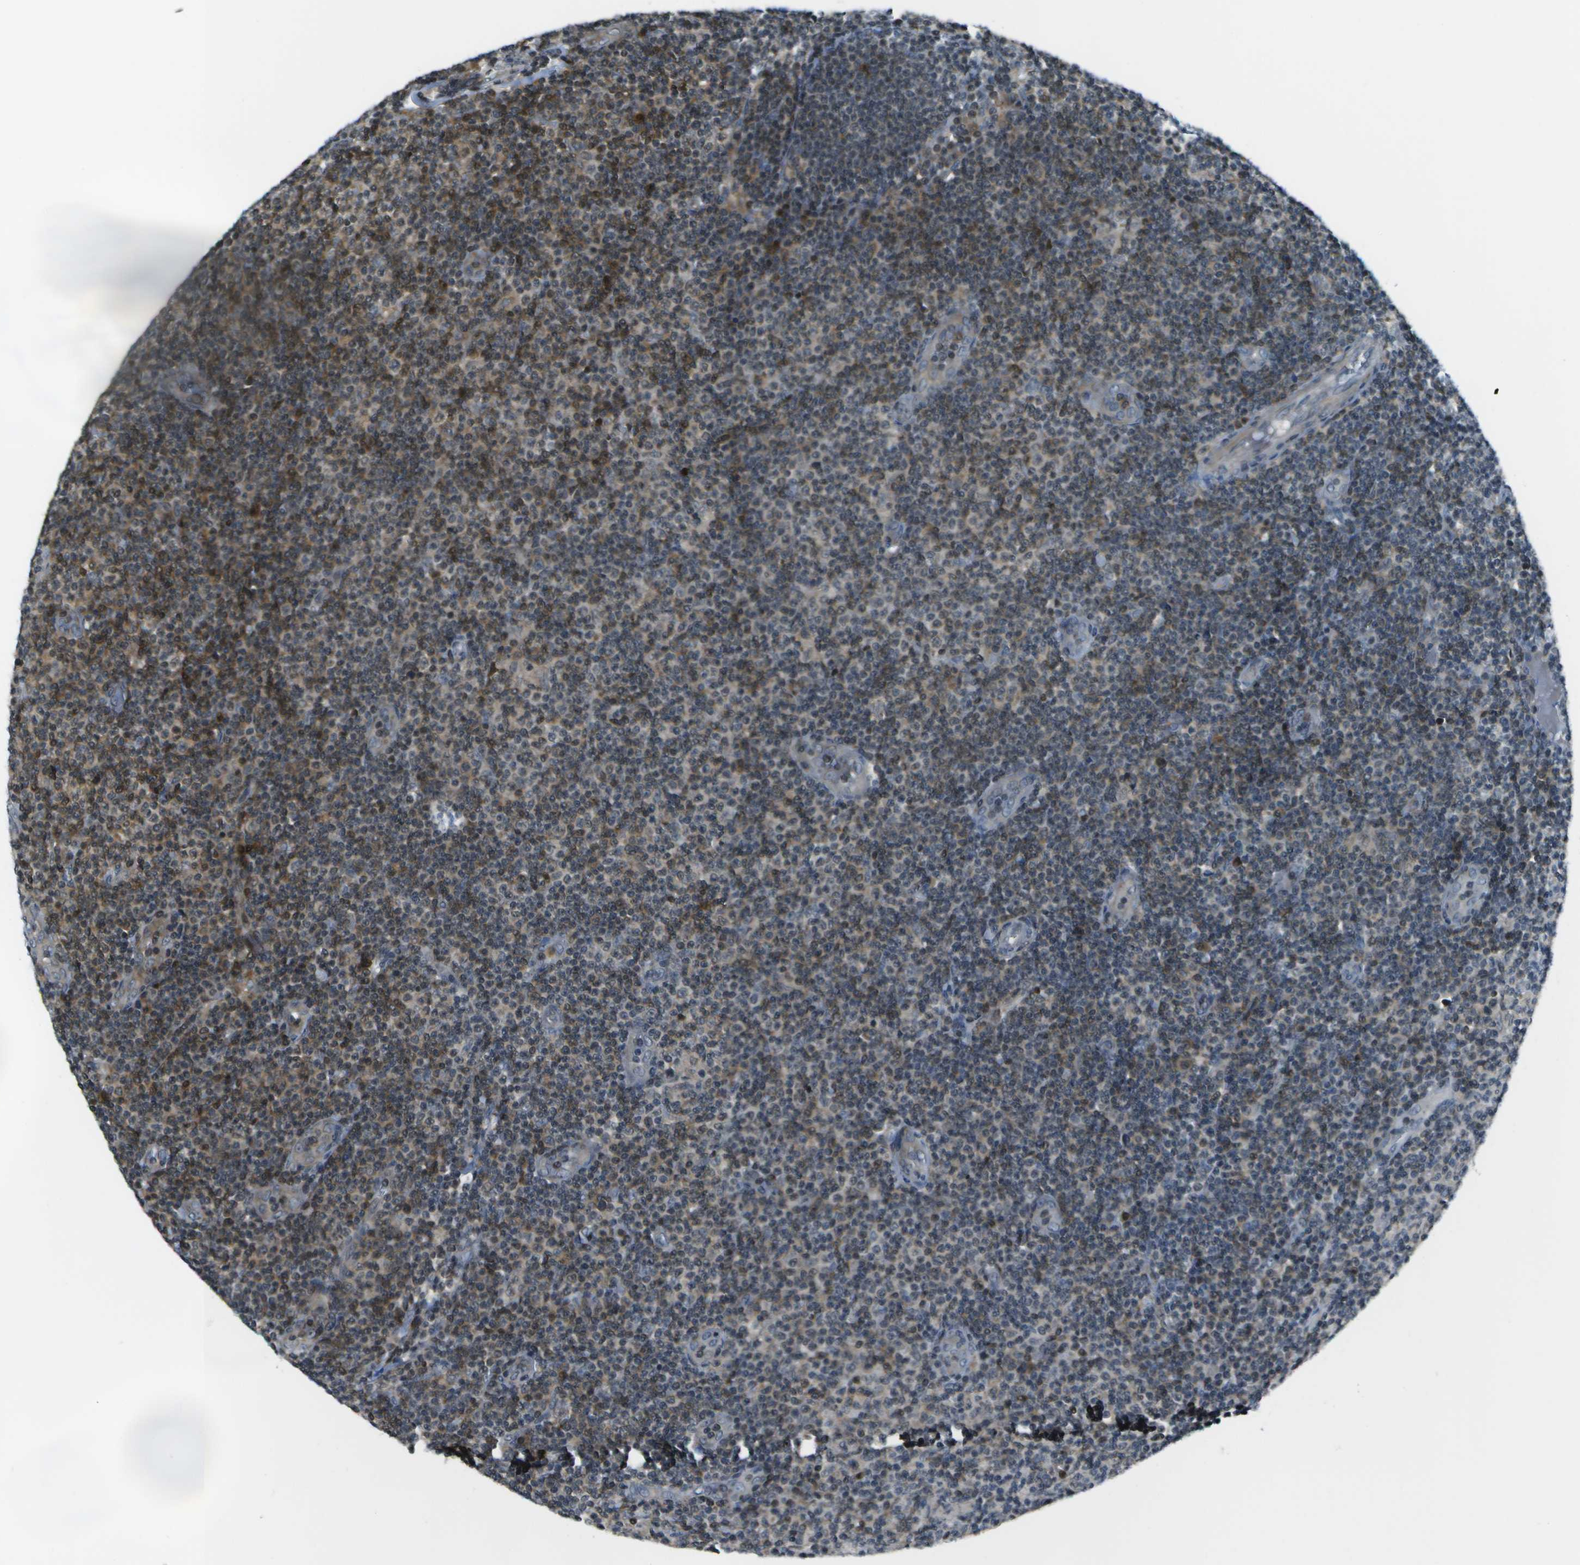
{"staining": {"intensity": "weak", "quantity": "<25%", "location": "cytoplasmic/membranous"}, "tissue": "lymphoma", "cell_type": "Tumor cells", "image_type": "cancer", "snomed": [{"axis": "morphology", "description": "Malignant lymphoma, non-Hodgkin's type, Low grade"}, {"axis": "topography", "description": "Lymph node"}], "caption": "DAB (3,3'-diaminobenzidine) immunohistochemical staining of human malignant lymphoma, non-Hodgkin's type (low-grade) displays no significant expression in tumor cells.", "gene": "TMEM19", "patient": {"sex": "male", "age": 83}}